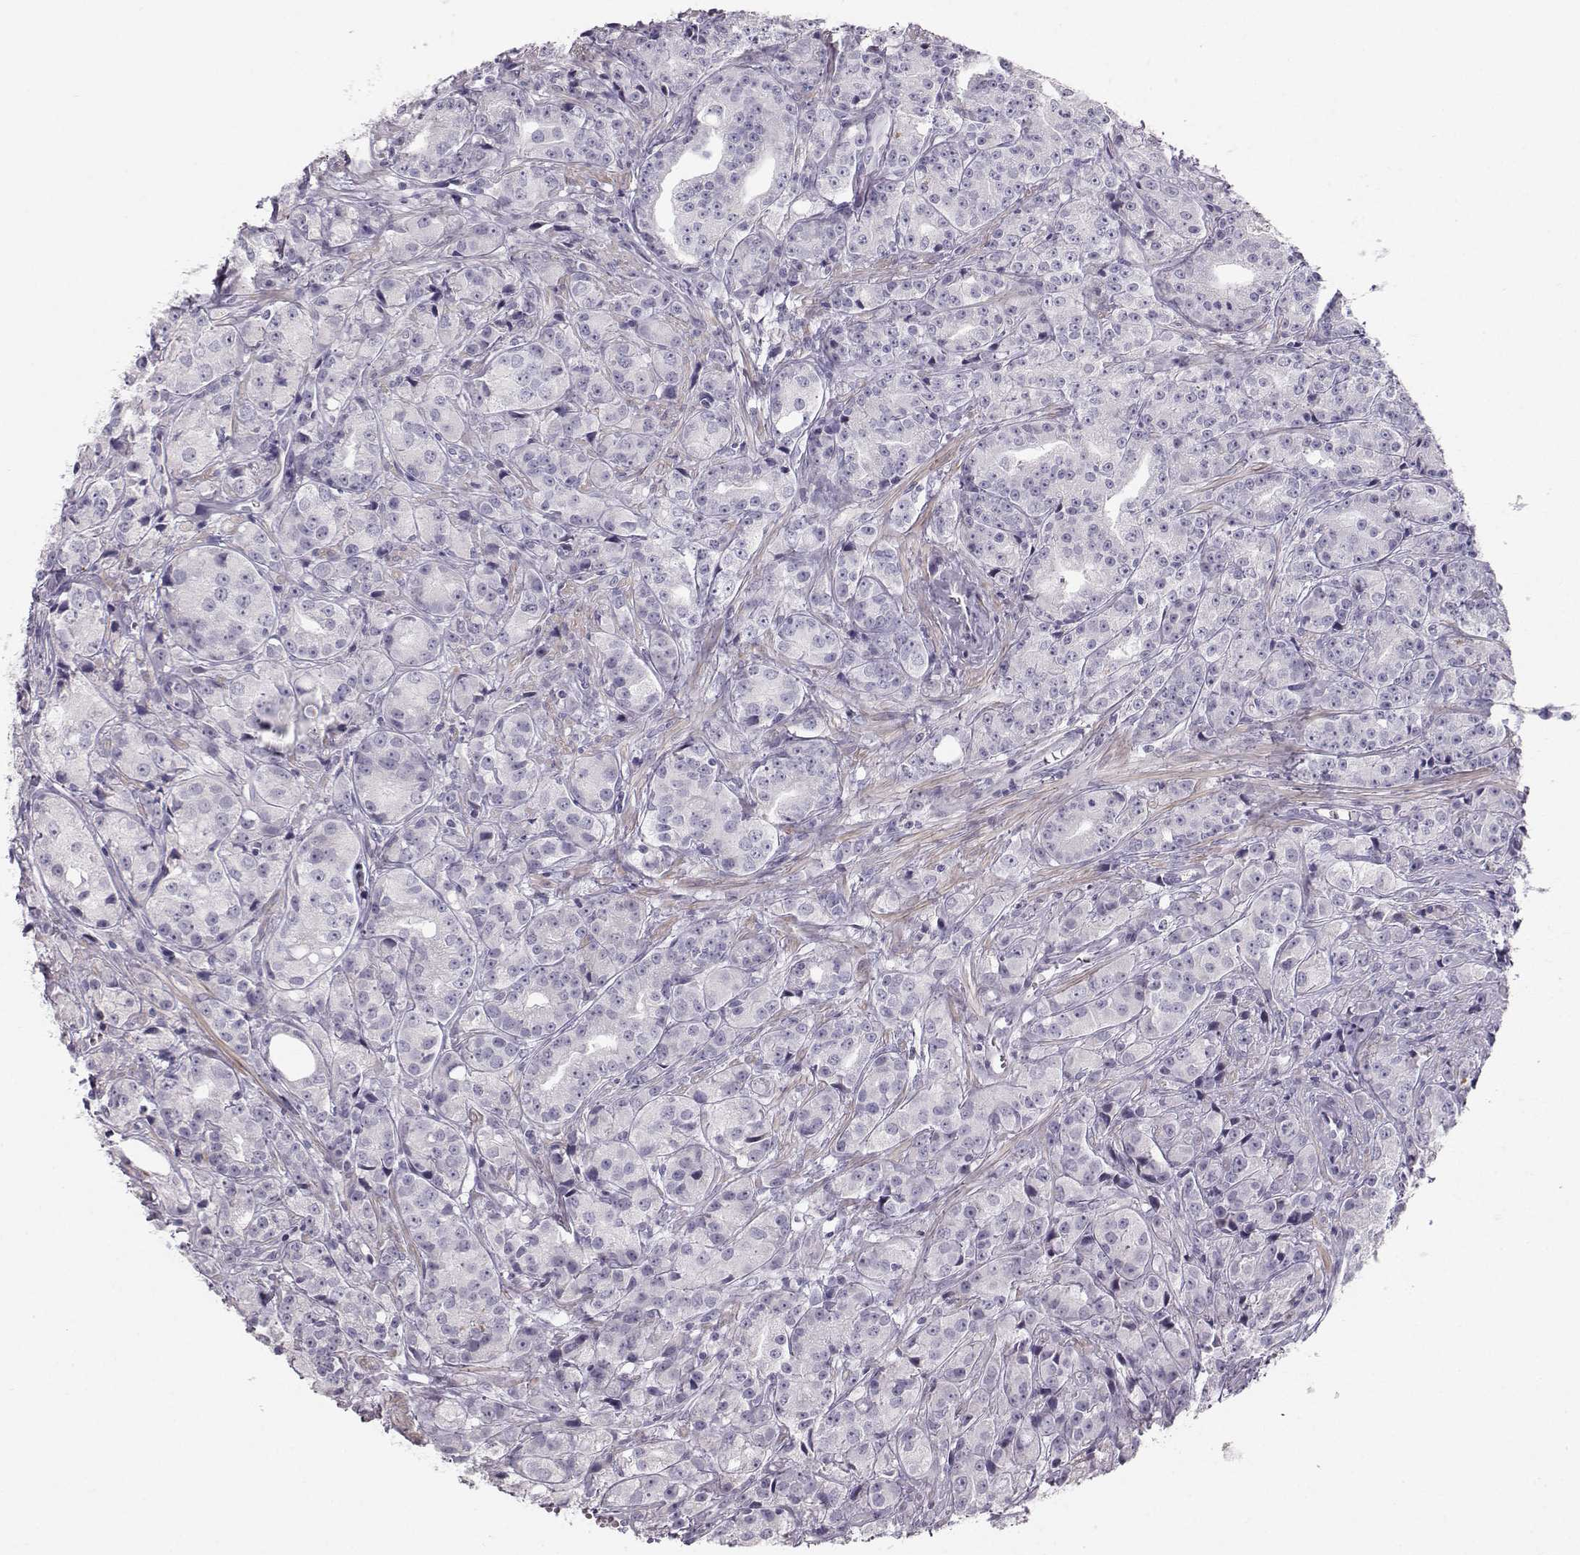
{"staining": {"intensity": "negative", "quantity": "none", "location": "none"}, "tissue": "prostate cancer", "cell_type": "Tumor cells", "image_type": "cancer", "snomed": [{"axis": "morphology", "description": "Adenocarcinoma, Medium grade"}, {"axis": "topography", "description": "Prostate"}], "caption": "Immunohistochemistry of prostate cancer (adenocarcinoma (medium-grade)) reveals no positivity in tumor cells. (DAB (3,3'-diaminobenzidine) immunohistochemistry (IHC) visualized using brightfield microscopy, high magnification).", "gene": "CASR", "patient": {"sex": "male", "age": 74}}